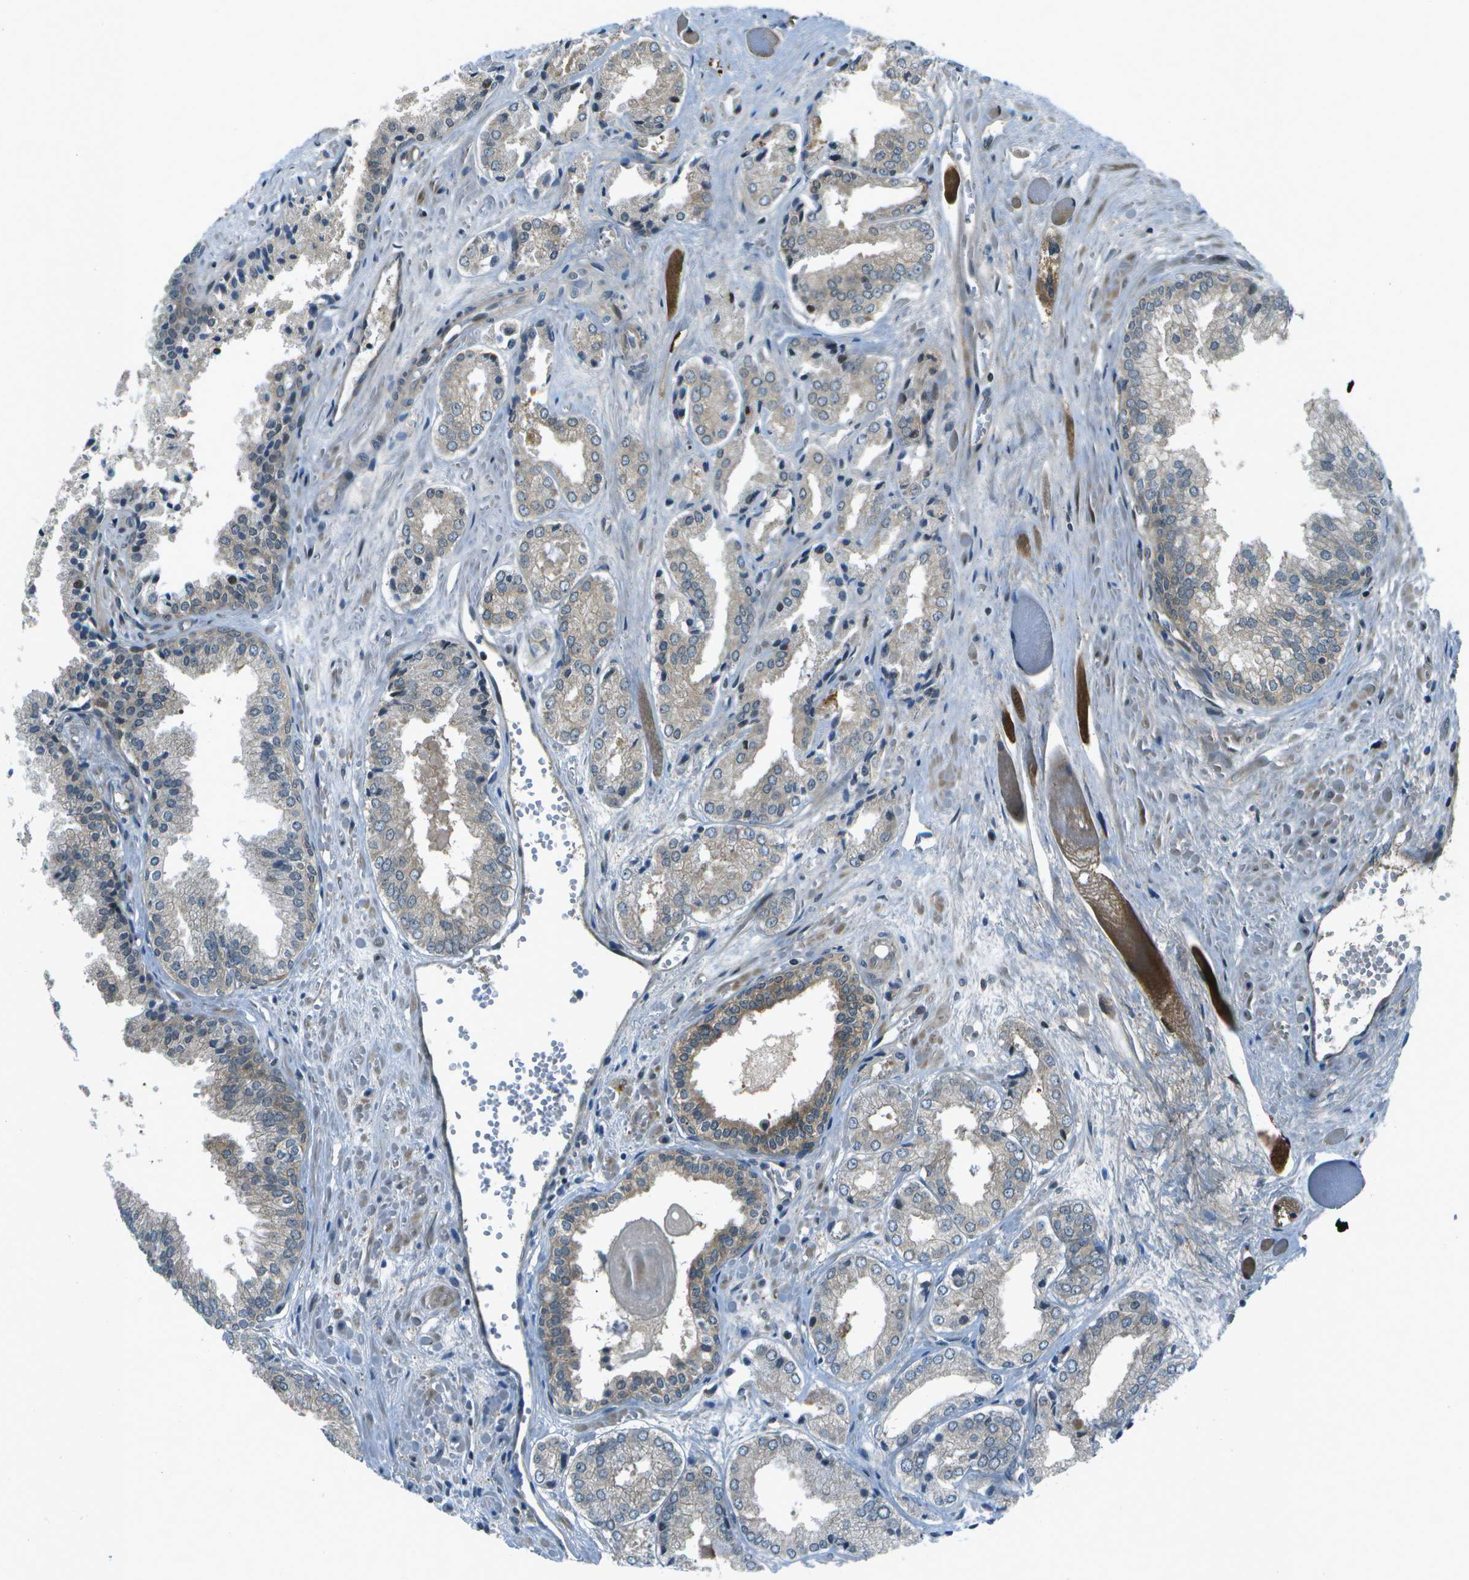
{"staining": {"intensity": "negative", "quantity": "none", "location": "none"}, "tissue": "prostate cancer", "cell_type": "Tumor cells", "image_type": "cancer", "snomed": [{"axis": "morphology", "description": "Adenocarcinoma, Low grade"}, {"axis": "topography", "description": "Prostate"}], "caption": "IHC micrograph of human prostate cancer (low-grade adenocarcinoma) stained for a protein (brown), which shows no staining in tumor cells.", "gene": "TMEM19", "patient": {"sex": "male", "age": 57}}